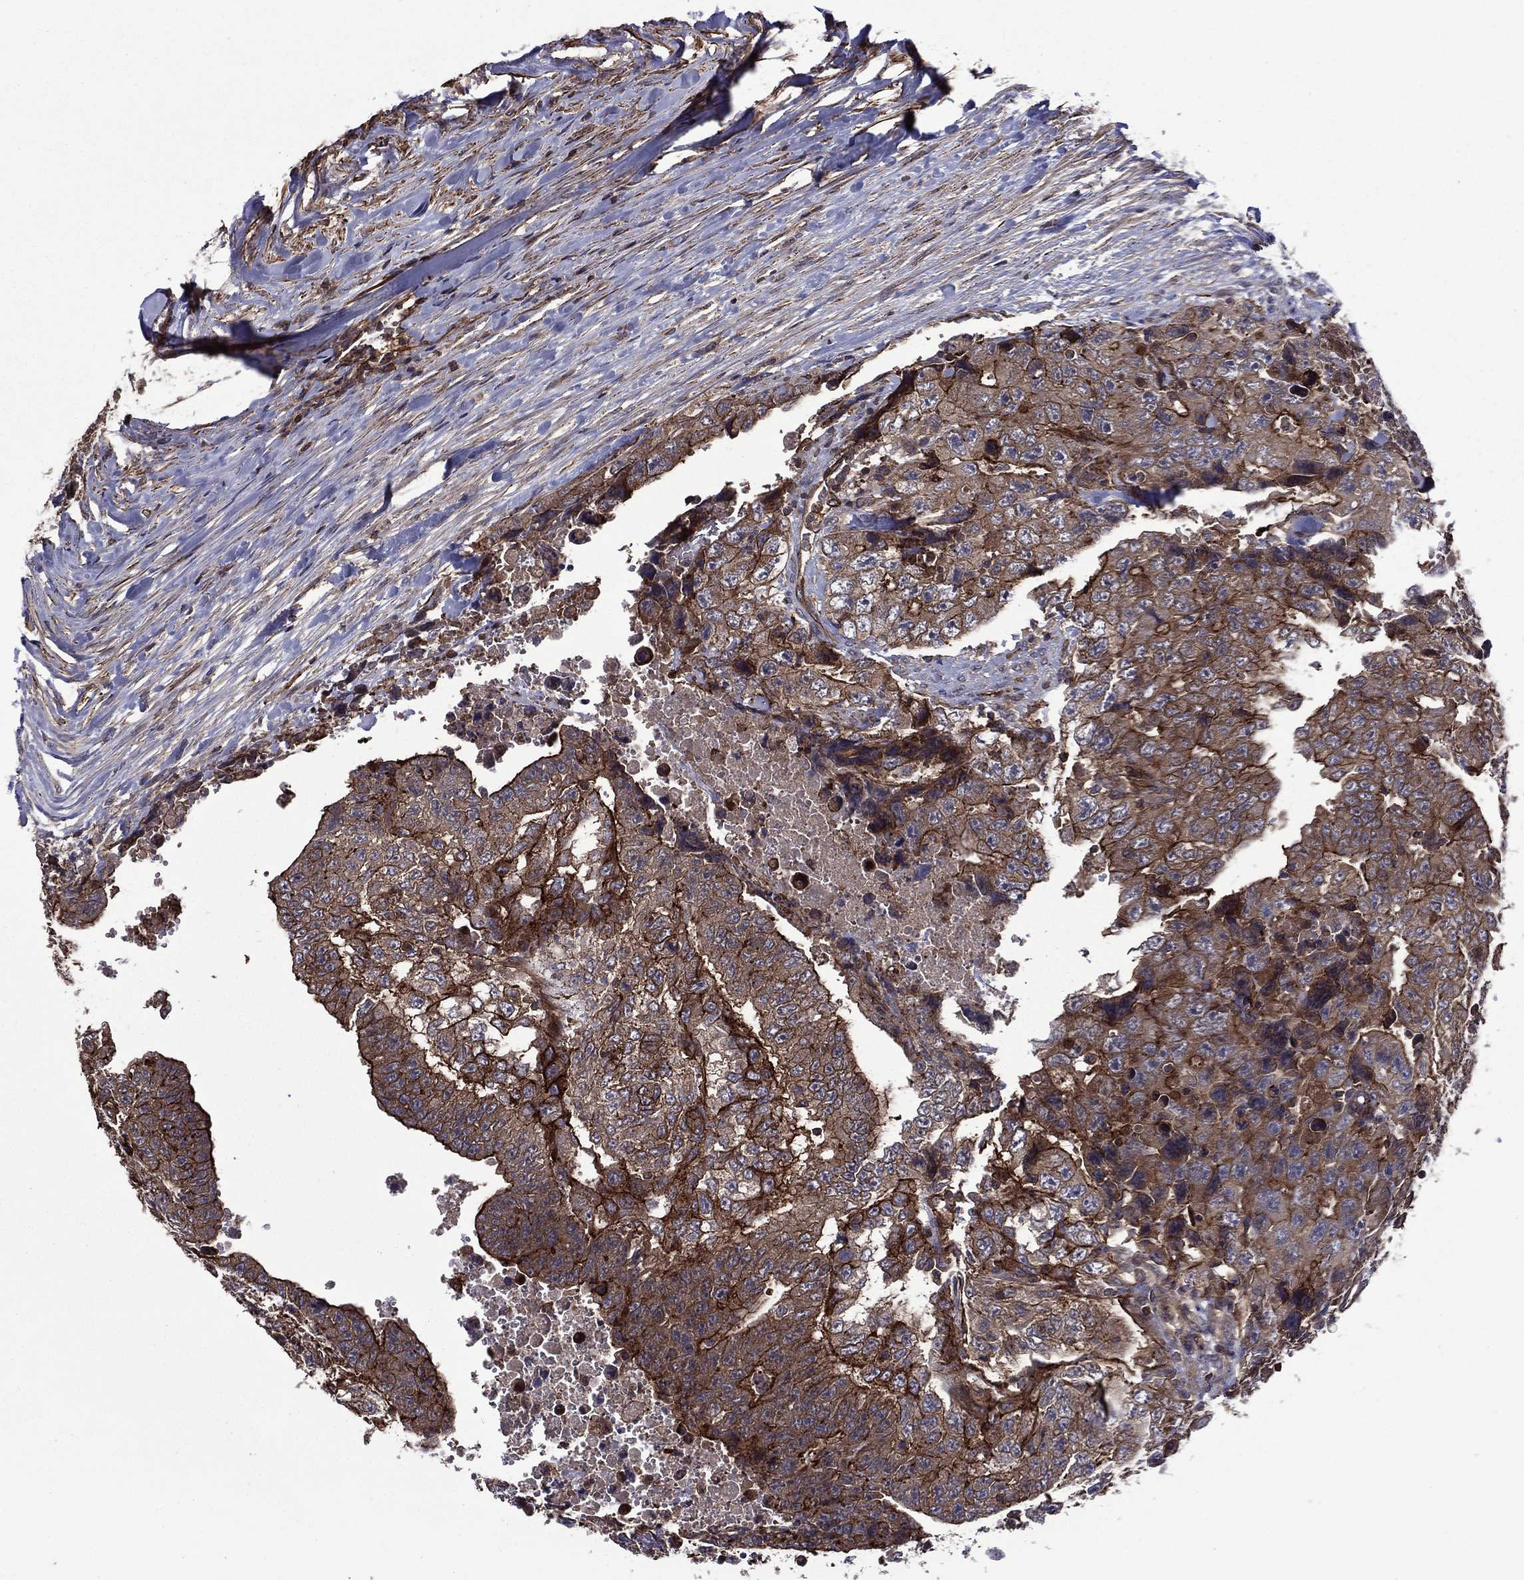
{"staining": {"intensity": "strong", "quantity": "25%-75%", "location": "cytoplasmic/membranous"}, "tissue": "testis cancer", "cell_type": "Tumor cells", "image_type": "cancer", "snomed": [{"axis": "morphology", "description": "Carcinoma, Embryonal, NOS"}, {"axis": "topography", "description": "Testis"}], "caption": "Embryonal carcinoma (testis) was stained to show a protein in brown. There is high levels of strong cytoplasmic/membranous staining in approximately 25%-75% of tumor cells. (DAB (3,3'-diaminobenzidine) = brown stain, brightfield microscopy at high magnification).", "gene": "PLPP3", "patient": {"sex": "male", "age": 24}}